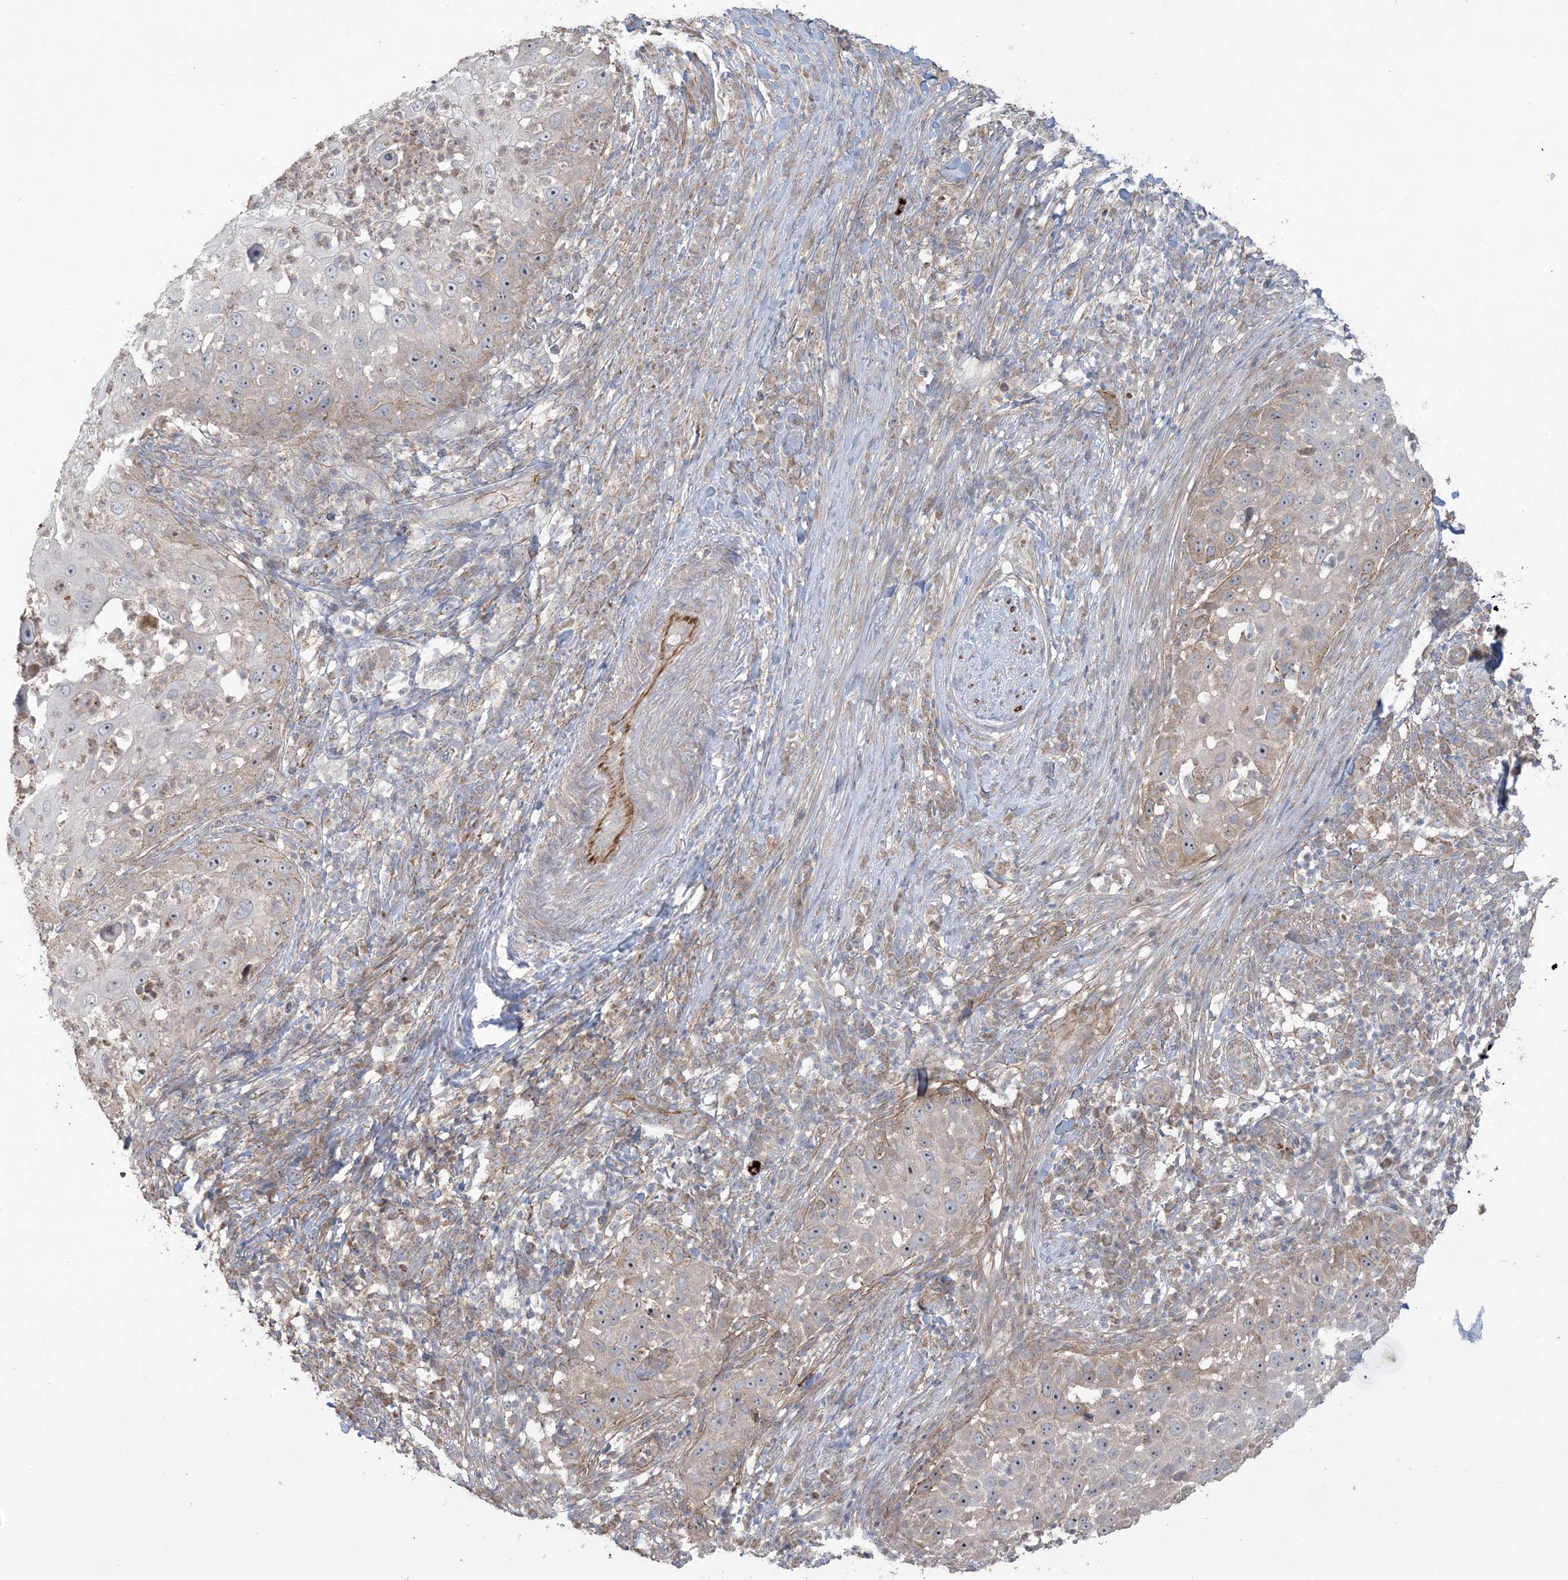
{"staining": {"intensity": "moderate", "quantity": "<25%", "location": "nuclear"}, "tissue": "skin cancer", "cell_type": "Tumor cells", "image_type": "cancer", "snomed": [{"axis": "morphology", "description": "Squamous cell carcinoma, NOS"}, {"axis": "topography", "description": "Skin"}], "caption": "Immunohistochemistry histopathology image of neoplastic tissue: skin cancer stained using immunohistochemistry (IHC) shows low levels of moderate protein expression localized specifically in the nuclear of tumor cells, appearing as a nuclear brown color.", "gene": "KLHL18", "patient": {"sex": "female", "age": 44}}